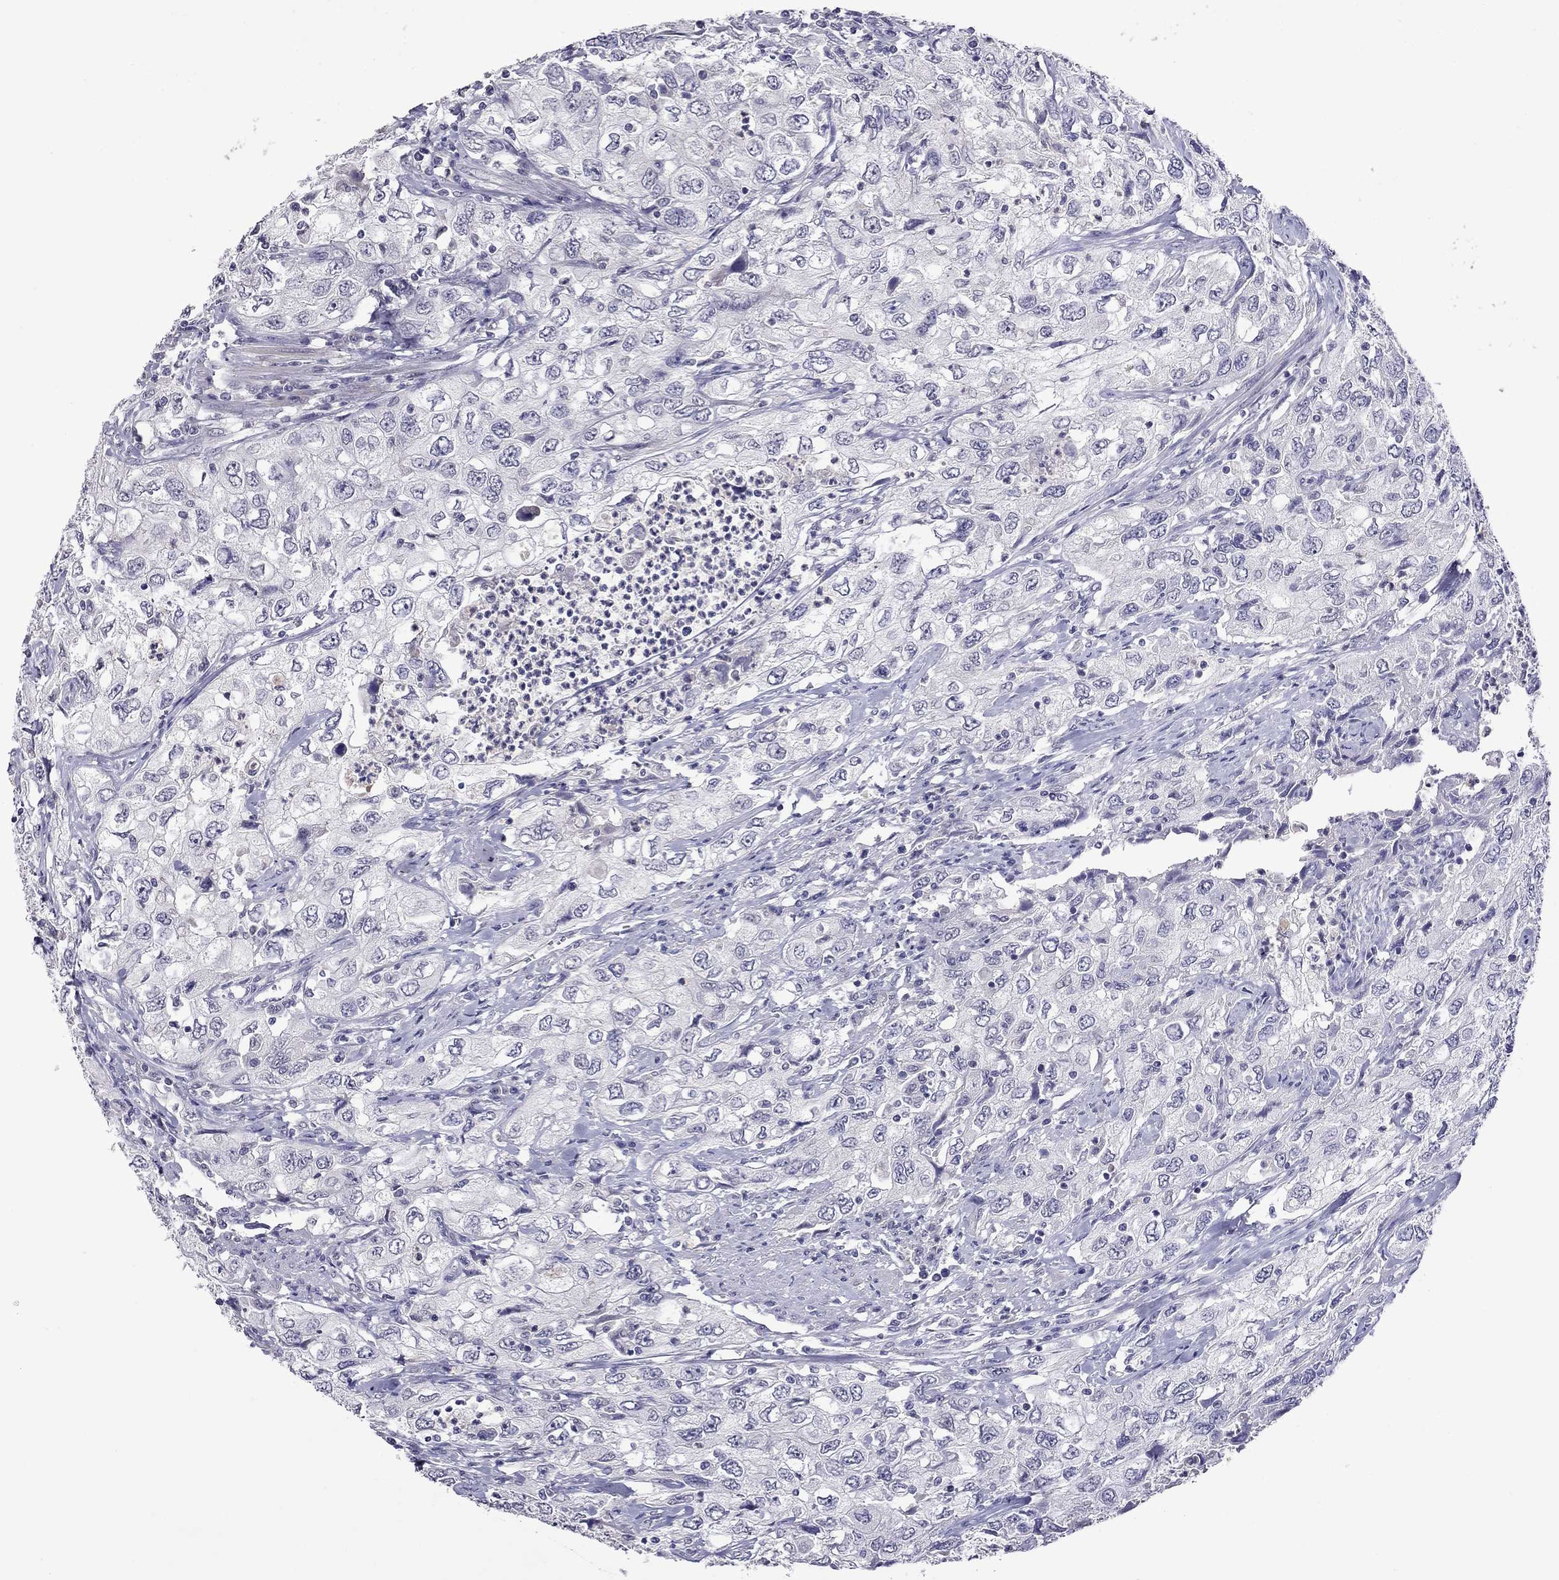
{"staining": {"intensity": "negative", "quantity": "none", "location": "none"}, "tissue": "urothelial cancer", "cell_type": "Tumor cells", "image_type": "cancer", "snomed": [{"axis": "morphology", "description": "Urothelial carcinoma, High grade"}, {"axis": "topography", "description": "Urinary bladder"}], "caption": "Tumor cells show no significant expression in urothelial carcinoma (high-grade). (DAB immunohistochemistry with hematoxylin counter stain).", "gene": "STAR", "patient": {"sex": "male", "age": 76}}